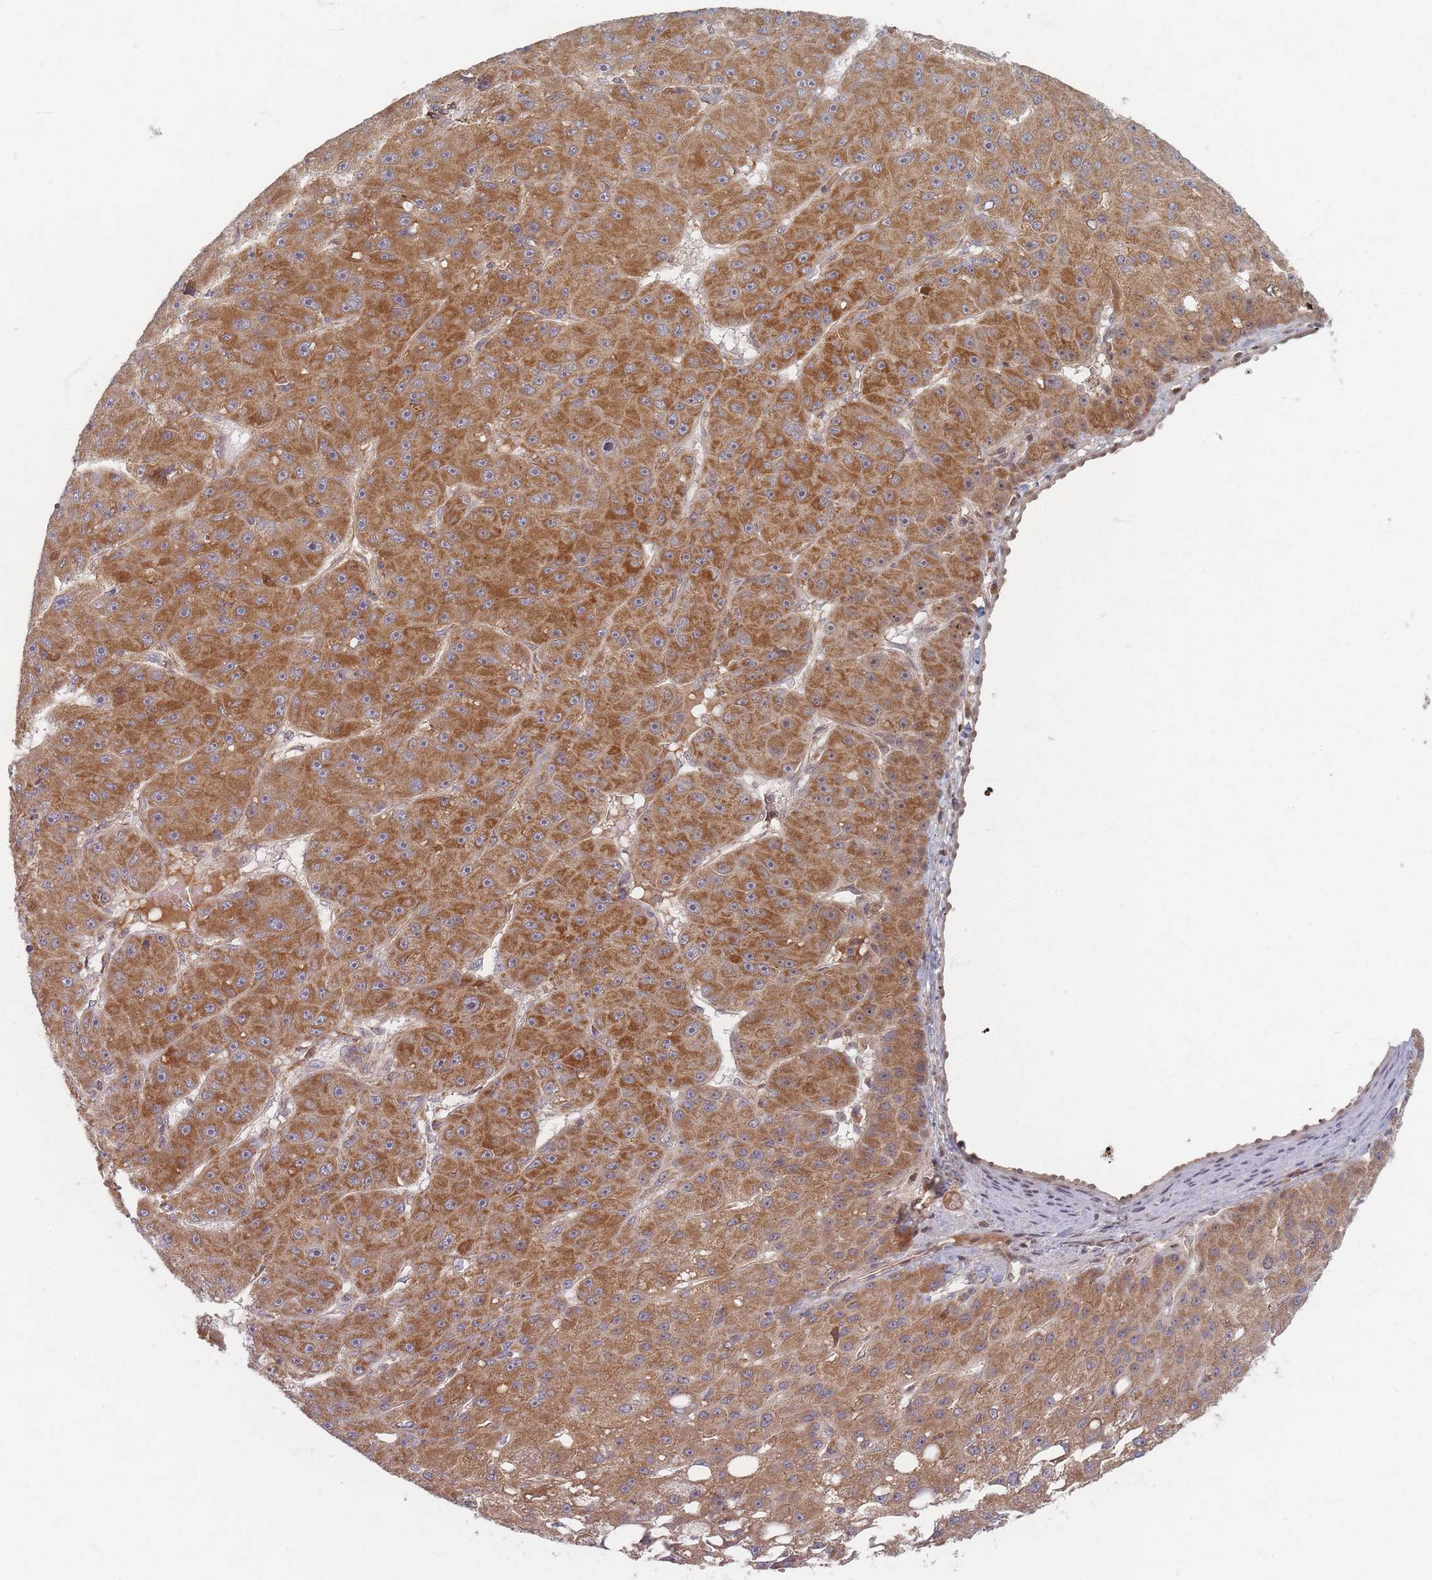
{"staining": {"intensity": "moderate", "quantity": ">75%", "location": "cytoplasmic/membranous"}, "tissue": "liver cancer", "cell_type": "Tumor cells", "image_type": "cancer", "snomed": [{"axis": "morphology", "description": "Carcinoma, Hepatocellular, NOS"}, {"axis": "topography", "description": "Liver"}], "caption": "Tumor cells show medium levels of moderate cytoplasmic/membranous positivity in approximately >75% of cells in liver cancer (hepatocellular carcinoma).", "gene": "RADX", "patient": {"sex": "male", "age": 67}}